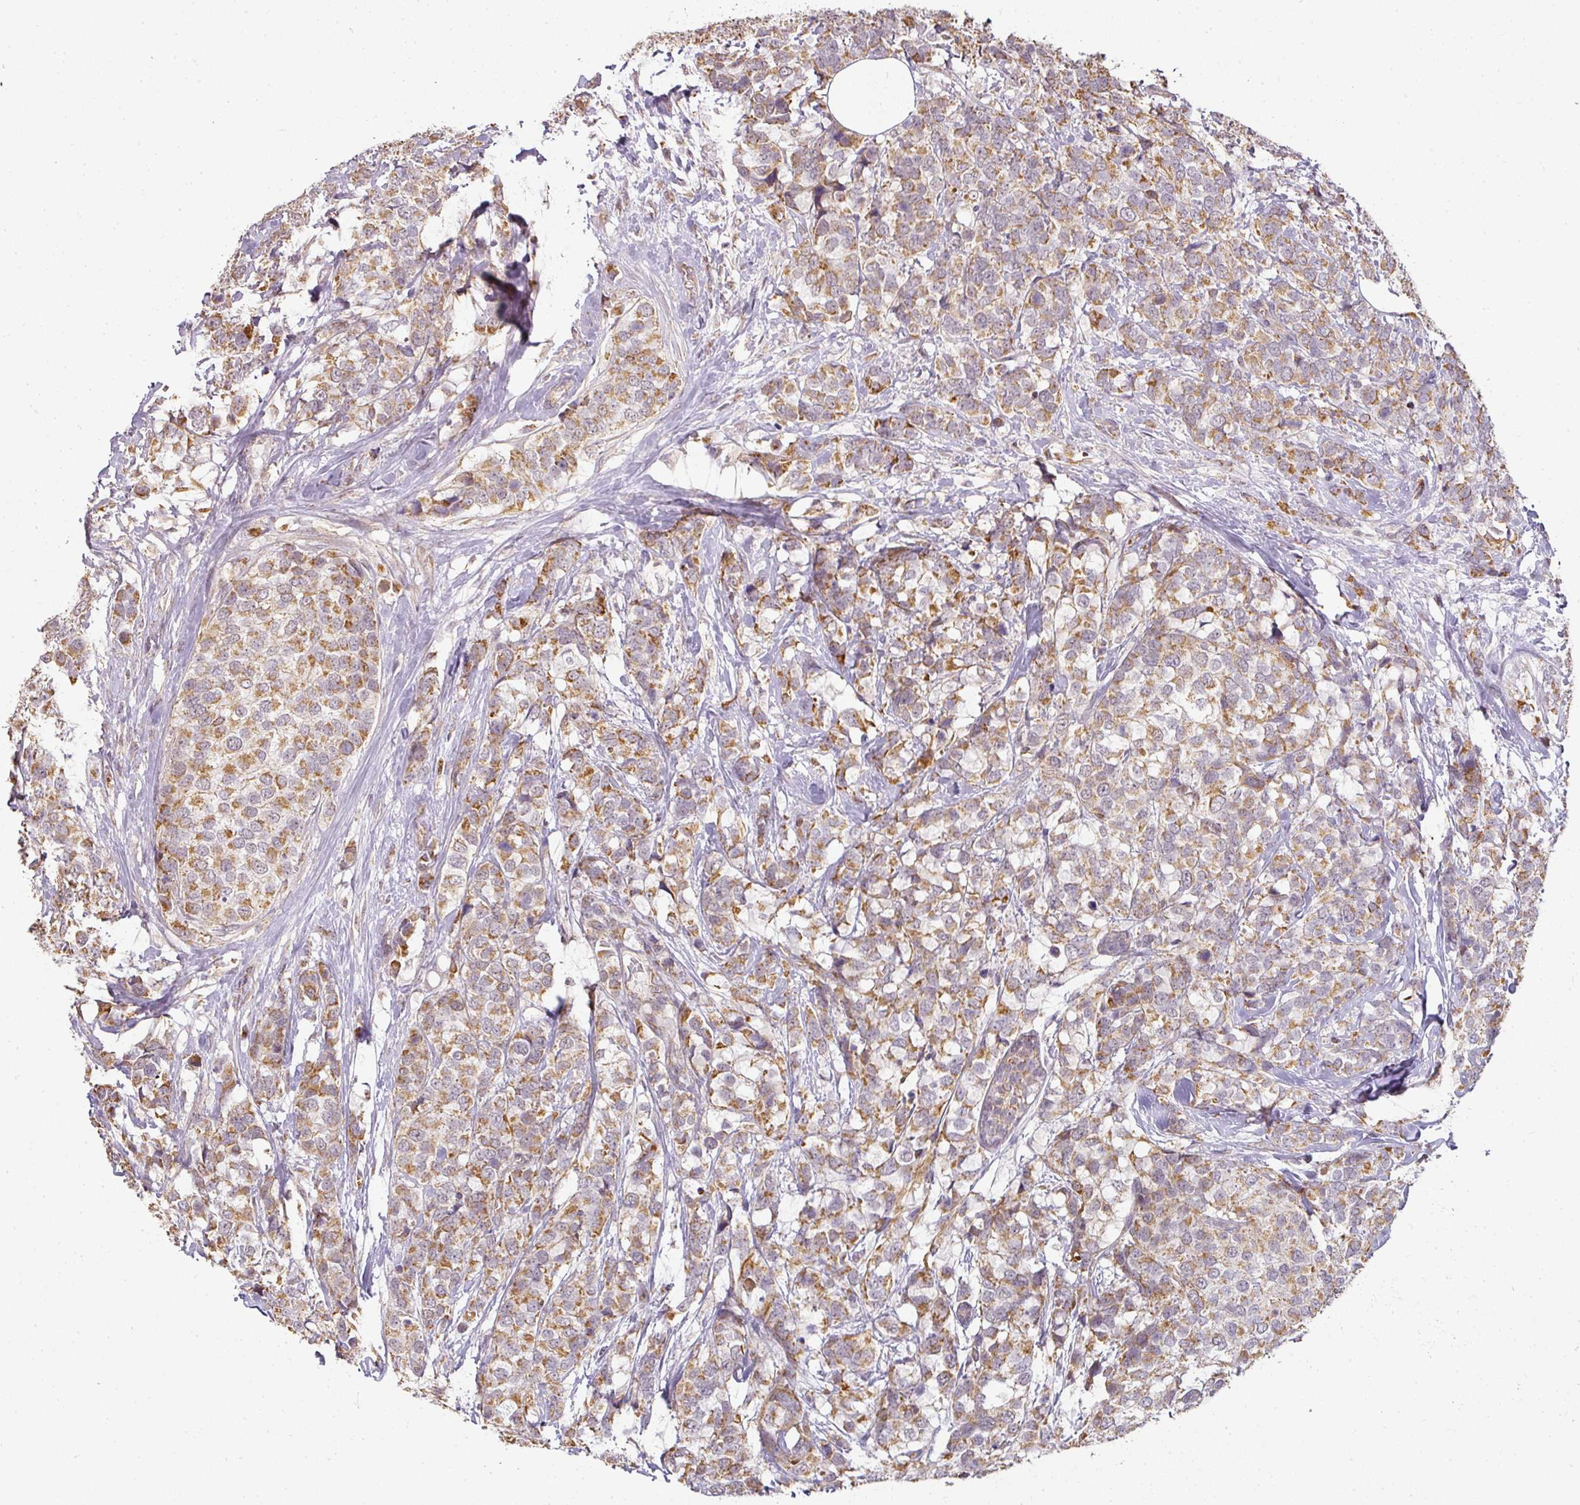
{"staining": {"intensity": "moderate", "quantity": ">75%", "location": "cytoplasmic/membranous"}, "tissue": "breast cancer", "cell_type": "Tumor cells", "image_type": "cancer", "snomed": [{"axis": "morphology", "description": "Lobular carcinoma"}, {"axis": "topography", "description": "Breast"}], "caption": "Immunohistochemical staining of human breast cancer (lobular carcinoma) shows medium levels of moderate cytoplasmic/membranous protein expression in about >75% of tumor cells.", "gene": "MYOM2", "patient": {"sex": "female", "age": 59}}